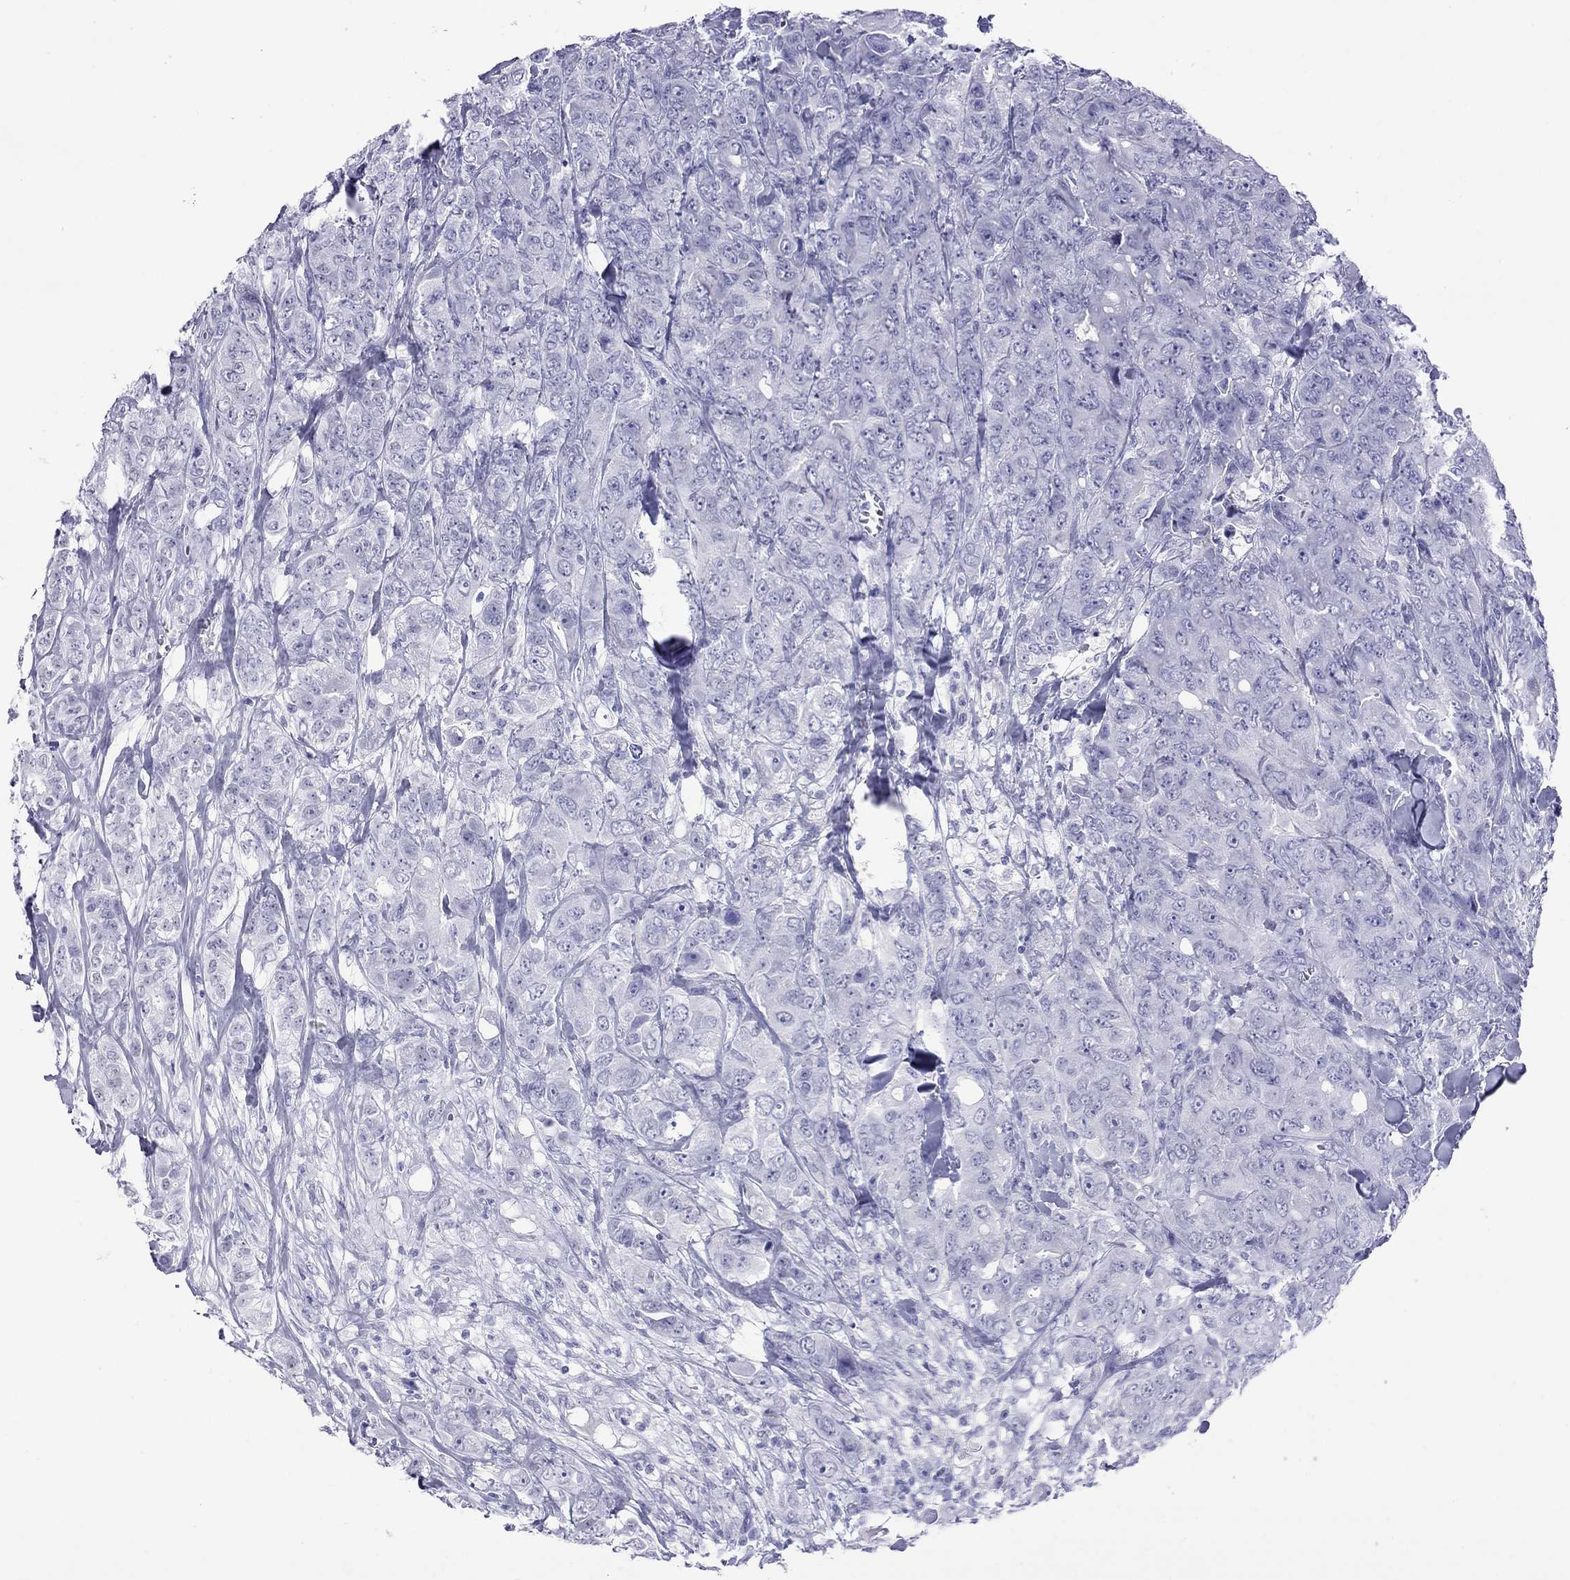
{"staining": {"intensity": "negative", "quantity": "none", "location": "none"}, "tissue": "breast cancer", "cell_type": "Tumor cells", "image_type": "cancer", "snomed": [{"axis": "morphology", "description": "Duct carcinoma"}, {"axis": "topography", "description": "Breast"}], "caption": "High magnification brightfield microscopy of breast cancer (intraductal carcinoma) stained with DAB (brown) and counterstained with hematoxylin (blue): tumor cells show no significant expression.", "gene": "SLC30A8", "patient": {"sex": "female", "age": 43}}